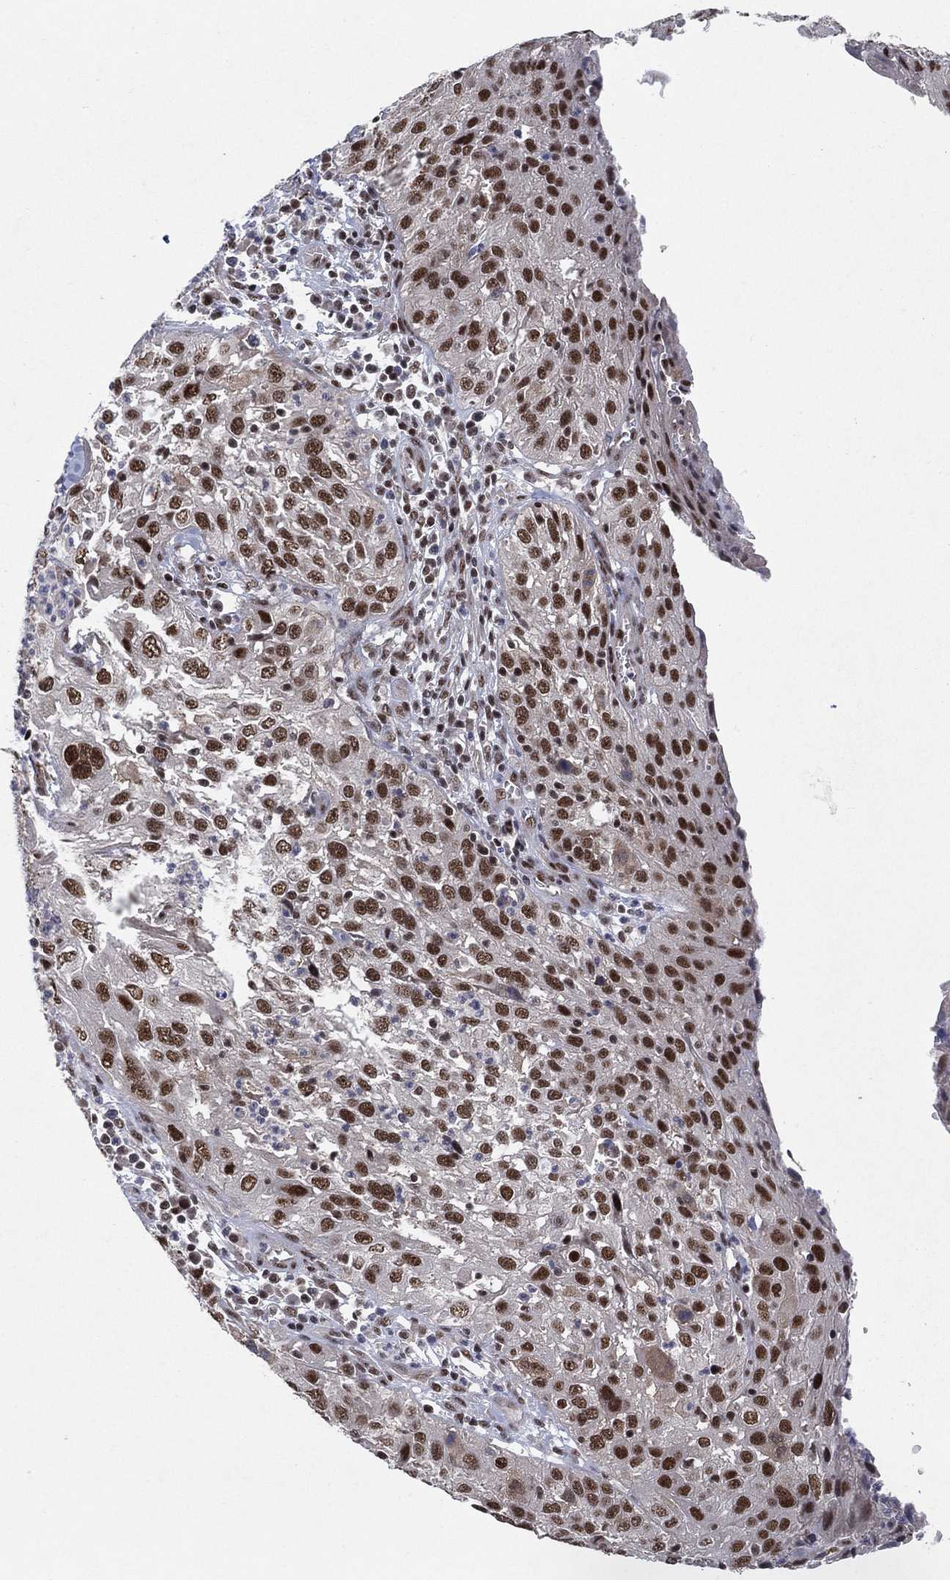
{"staining": {"intensity": "strong", "quantity": "25%-75%", "location": "nuclear"}, "tissue": "cervical cancer", "cell_type": "Tumor cells", "image_type": "cancer", "snomed": [{"axis": "morphology", "description": "Squamous cell carcinoma, NOS"}, {"axis": "topography", "description": "Cervix"}], "caption": "Protein staining reveals strong nuclear staining in about 25%-75% of tumor cells in squamous cell carcinoma (cervical).", "gene": "DGCR8", "patient": {"sex": "female", "age": 32}}